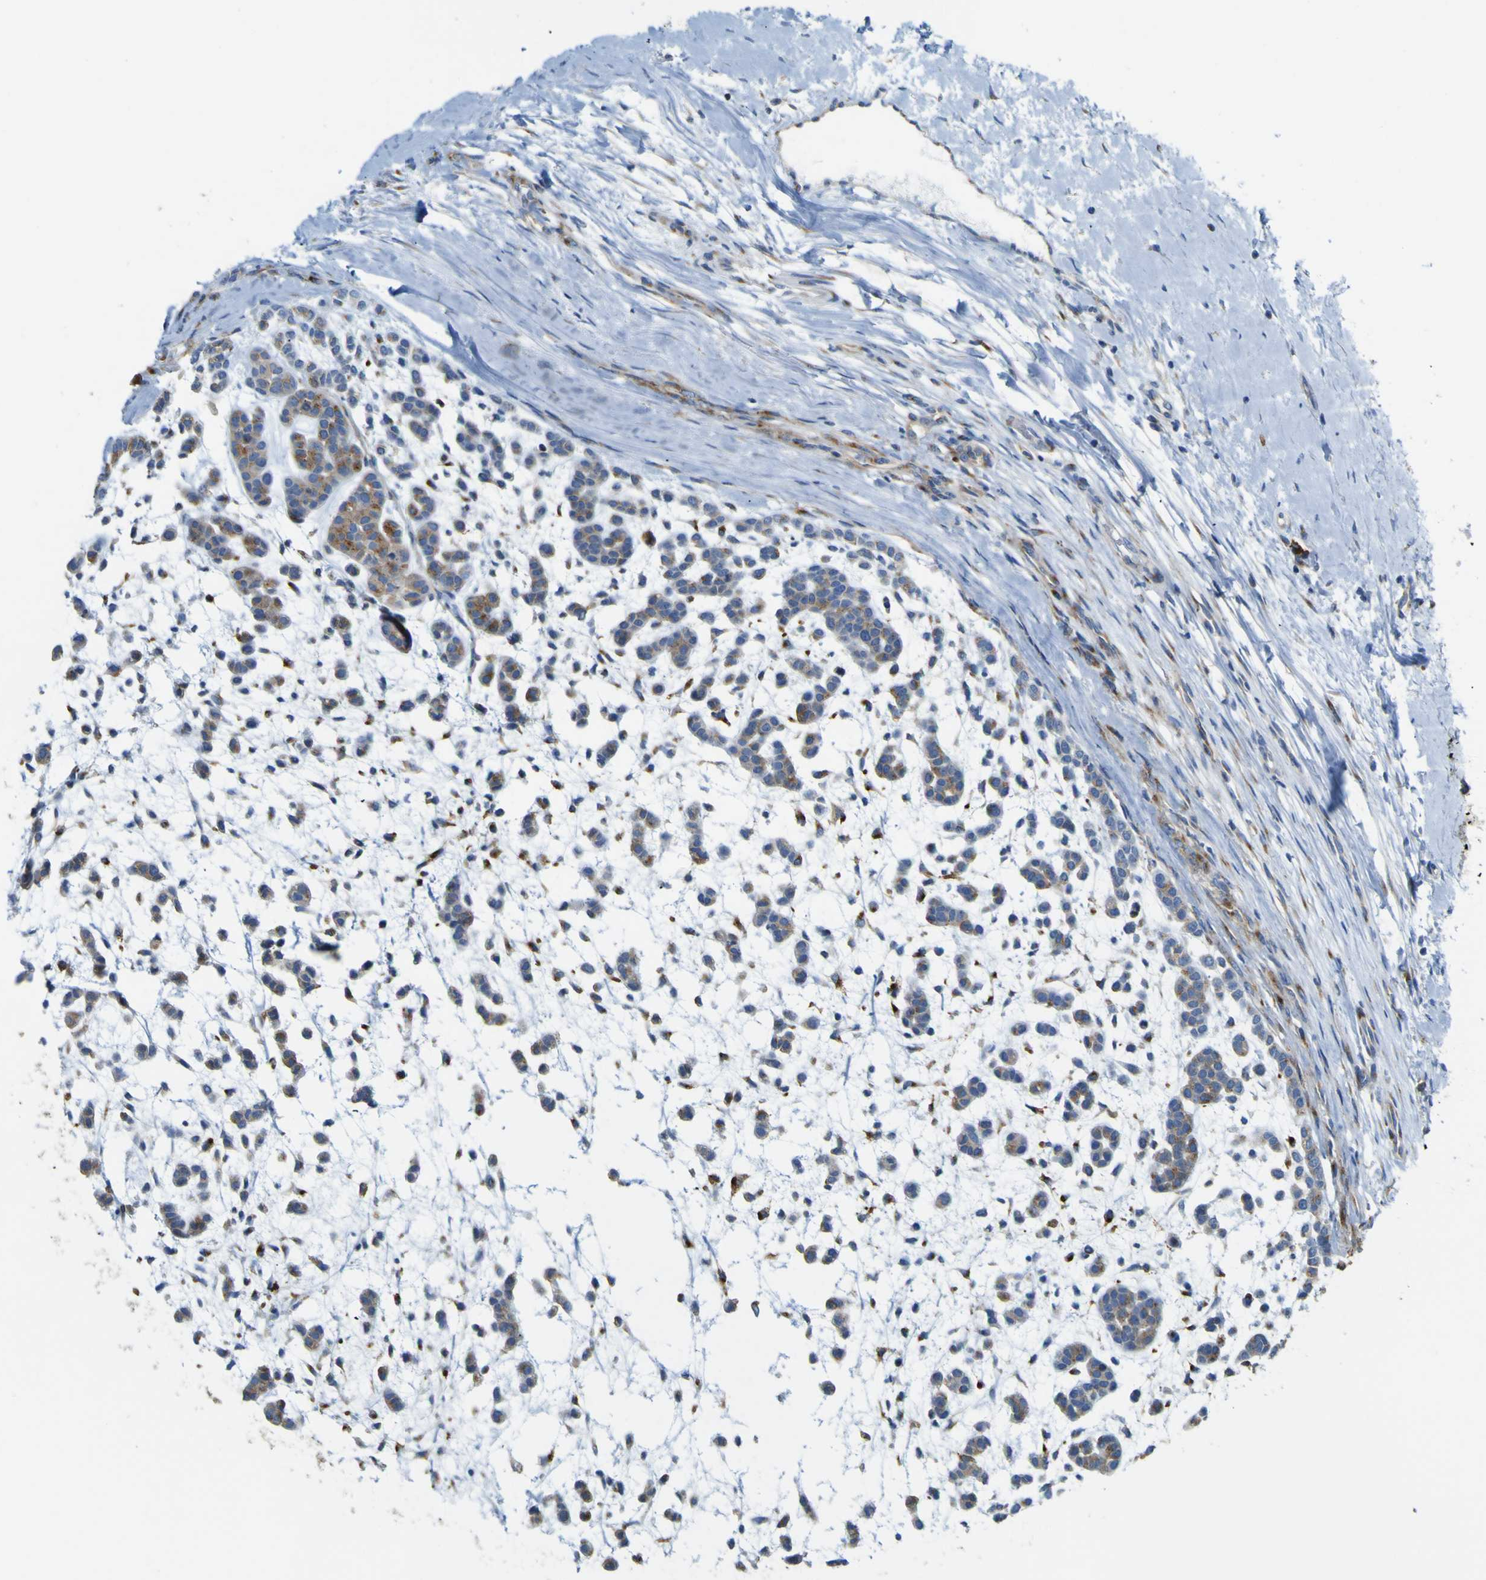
{"staining": {"intensity": "moderate", "quantity": ">75%", "location": "cytoplasmic/membranous"}, "tissue": "head and neck cancer", "cell_type": "Tumor cells", "image_type": "cancer", "snomed": [{"axis": "morphology", "description": "Adenocarcinoma, NOS"}, {"axis": "morphology", "description": "Adenoma, NOS"}, {"axis": "topography", "description": "Head-Neck"}], "caption": "Protein expression analysis of head and neck cancer (adenoma) exhibits moderate cytoplasmic/membranous staining in about >75% of tumor cells.", "gene": "IGF2R", "patient": {"sex": "female", "age": 55}}